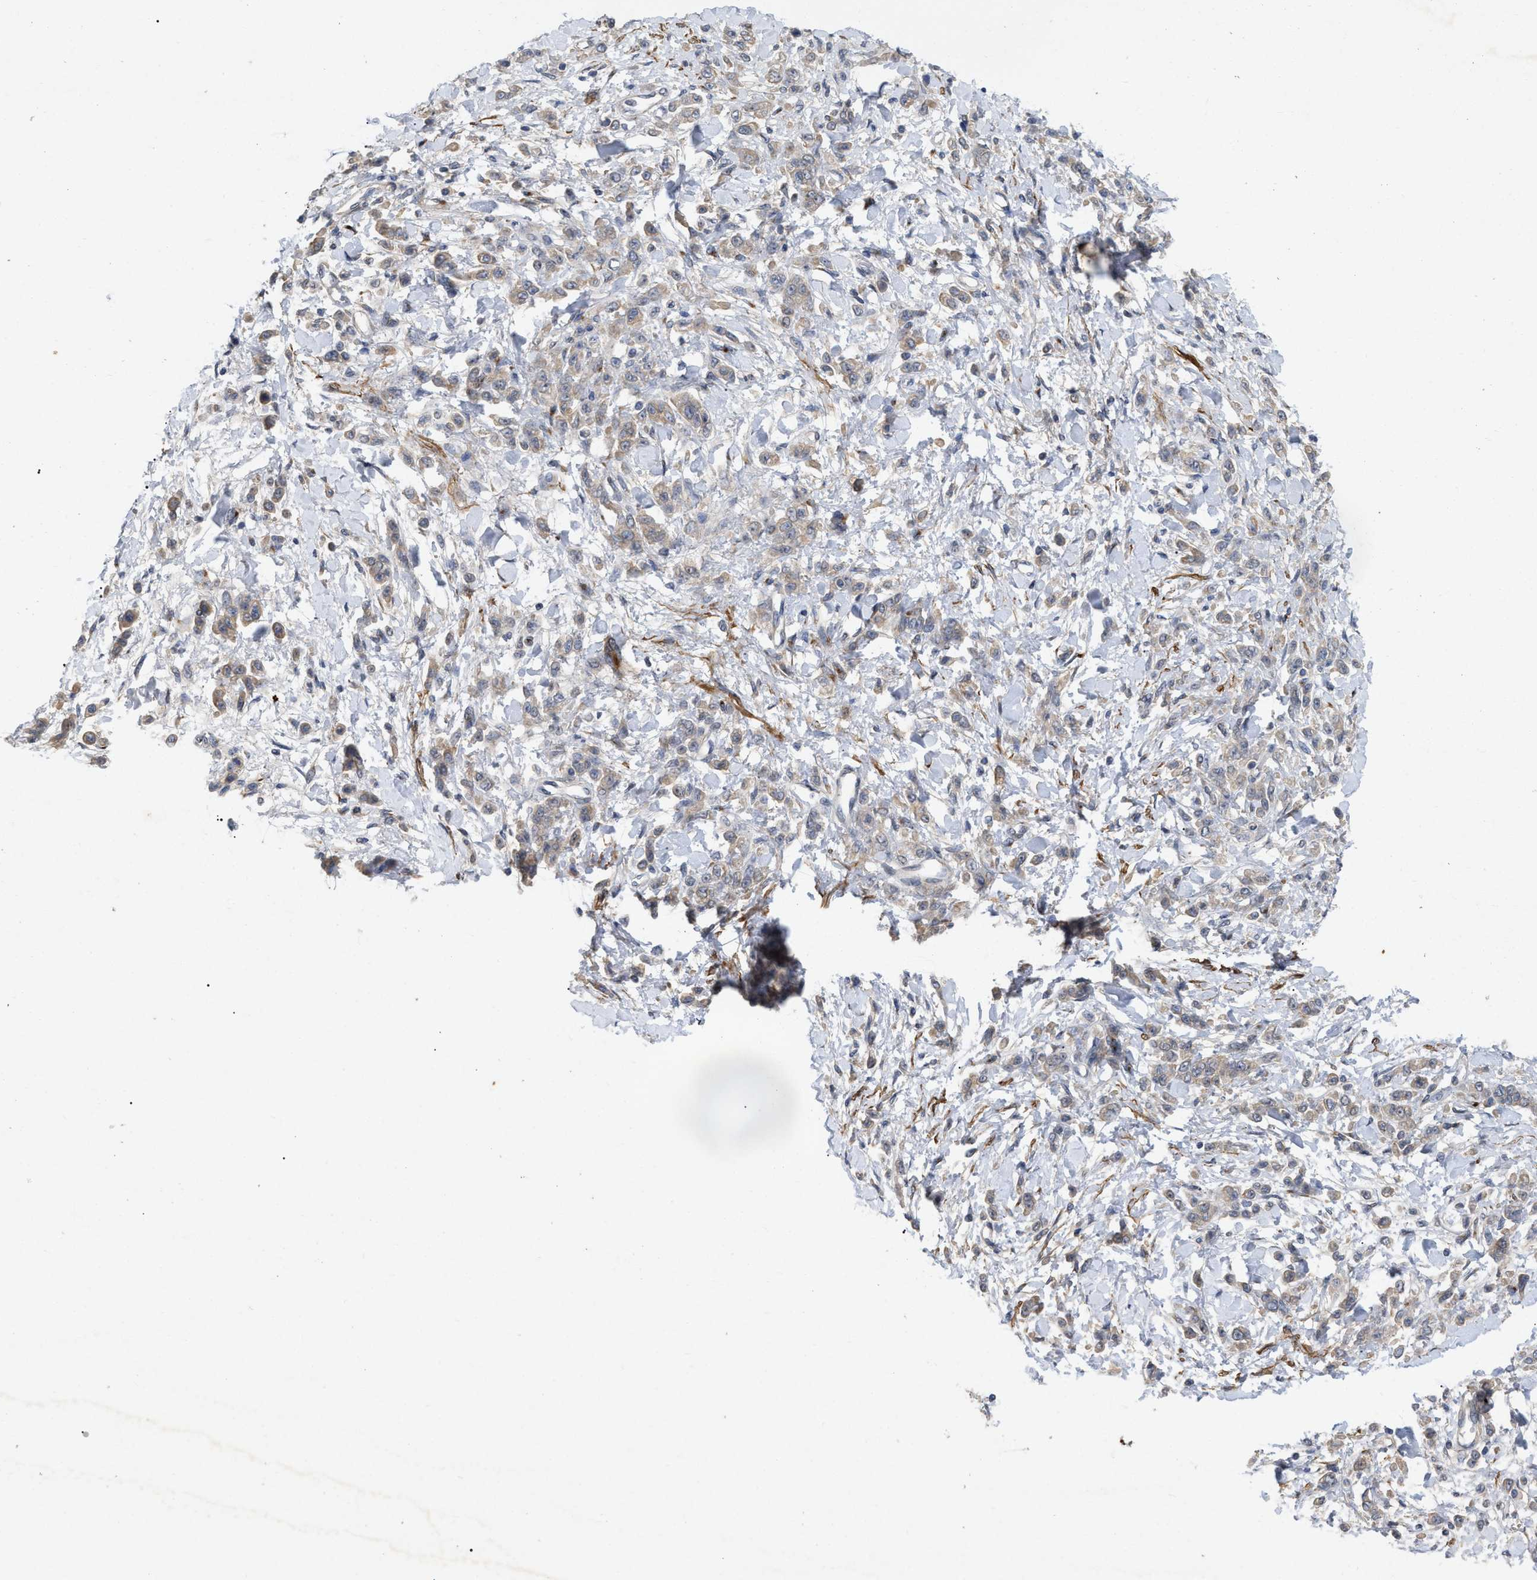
{"staining": {"intensity": "weak", "quantity": "25%-75%", "location": "cytoplasmic/membranous"}, "tissue": "stomach cancer", "cell_type": "Tumor cells", "image_type": "cancer", "snomed": [{"axis": "morphology", "description": "Normal tissue, NOS"}, {"axis": "morphology", "description": "Adenocarcinoma, NOS"}, {"axis": "topography", "description": "Stomach"}], "caption": "This photomicrograph shows immunohistochemistry (IHC) staining of stomach adenocarcinoma, with low weak cytoplasmic/membranous staining in about 25%-75% of tumor cells.", "gene": "ST6GALNAC6", "patient": {"sex": "male", "age": 82}}